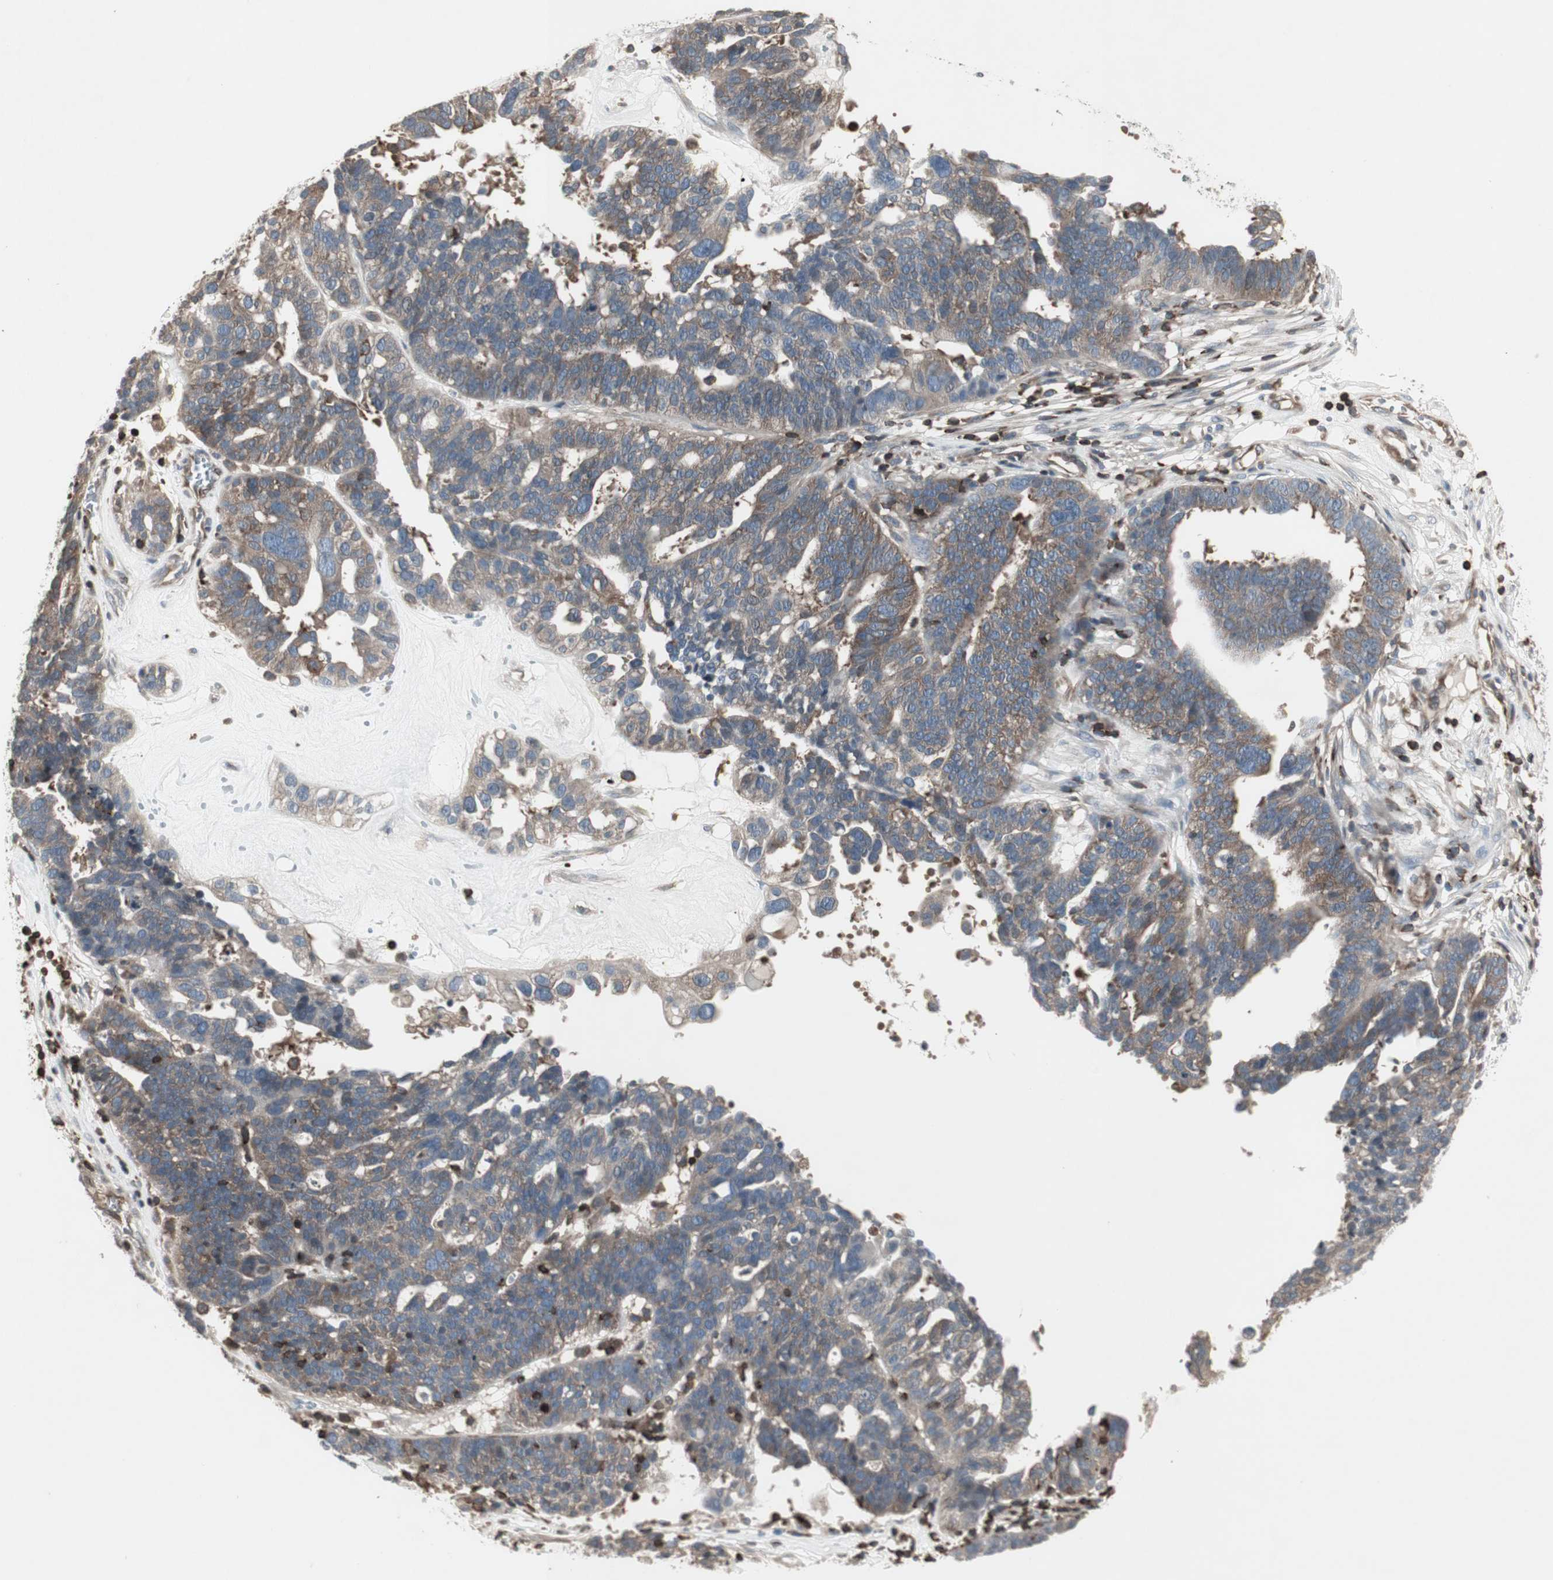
{"staining": {"intensity": "weak", "quantity": "25%-75%", "location": "cytoplasmic/membranous"}, "tissue": "ovarian cancer", "cell_type": "Tumor cells", "image_type": "cancer", "snomed": [{"axis": "morphology", "description": "Cystadenocarcinoma, serous, NOS"}, {"axis": "topography", "description": "Ovary"}], "caption": "Serous cystadenocarcinoma (ovarian) was stained to show a protein in brown. There is low levels of weak cytoplasmic/membranous staining in approximately 25%-75% of tumor cells. (brown staining indicates protein expression, while blue staining denotes nuclei).", "gene": "ARHGEF1", "patient": {"sex": "female", "age": 59}}